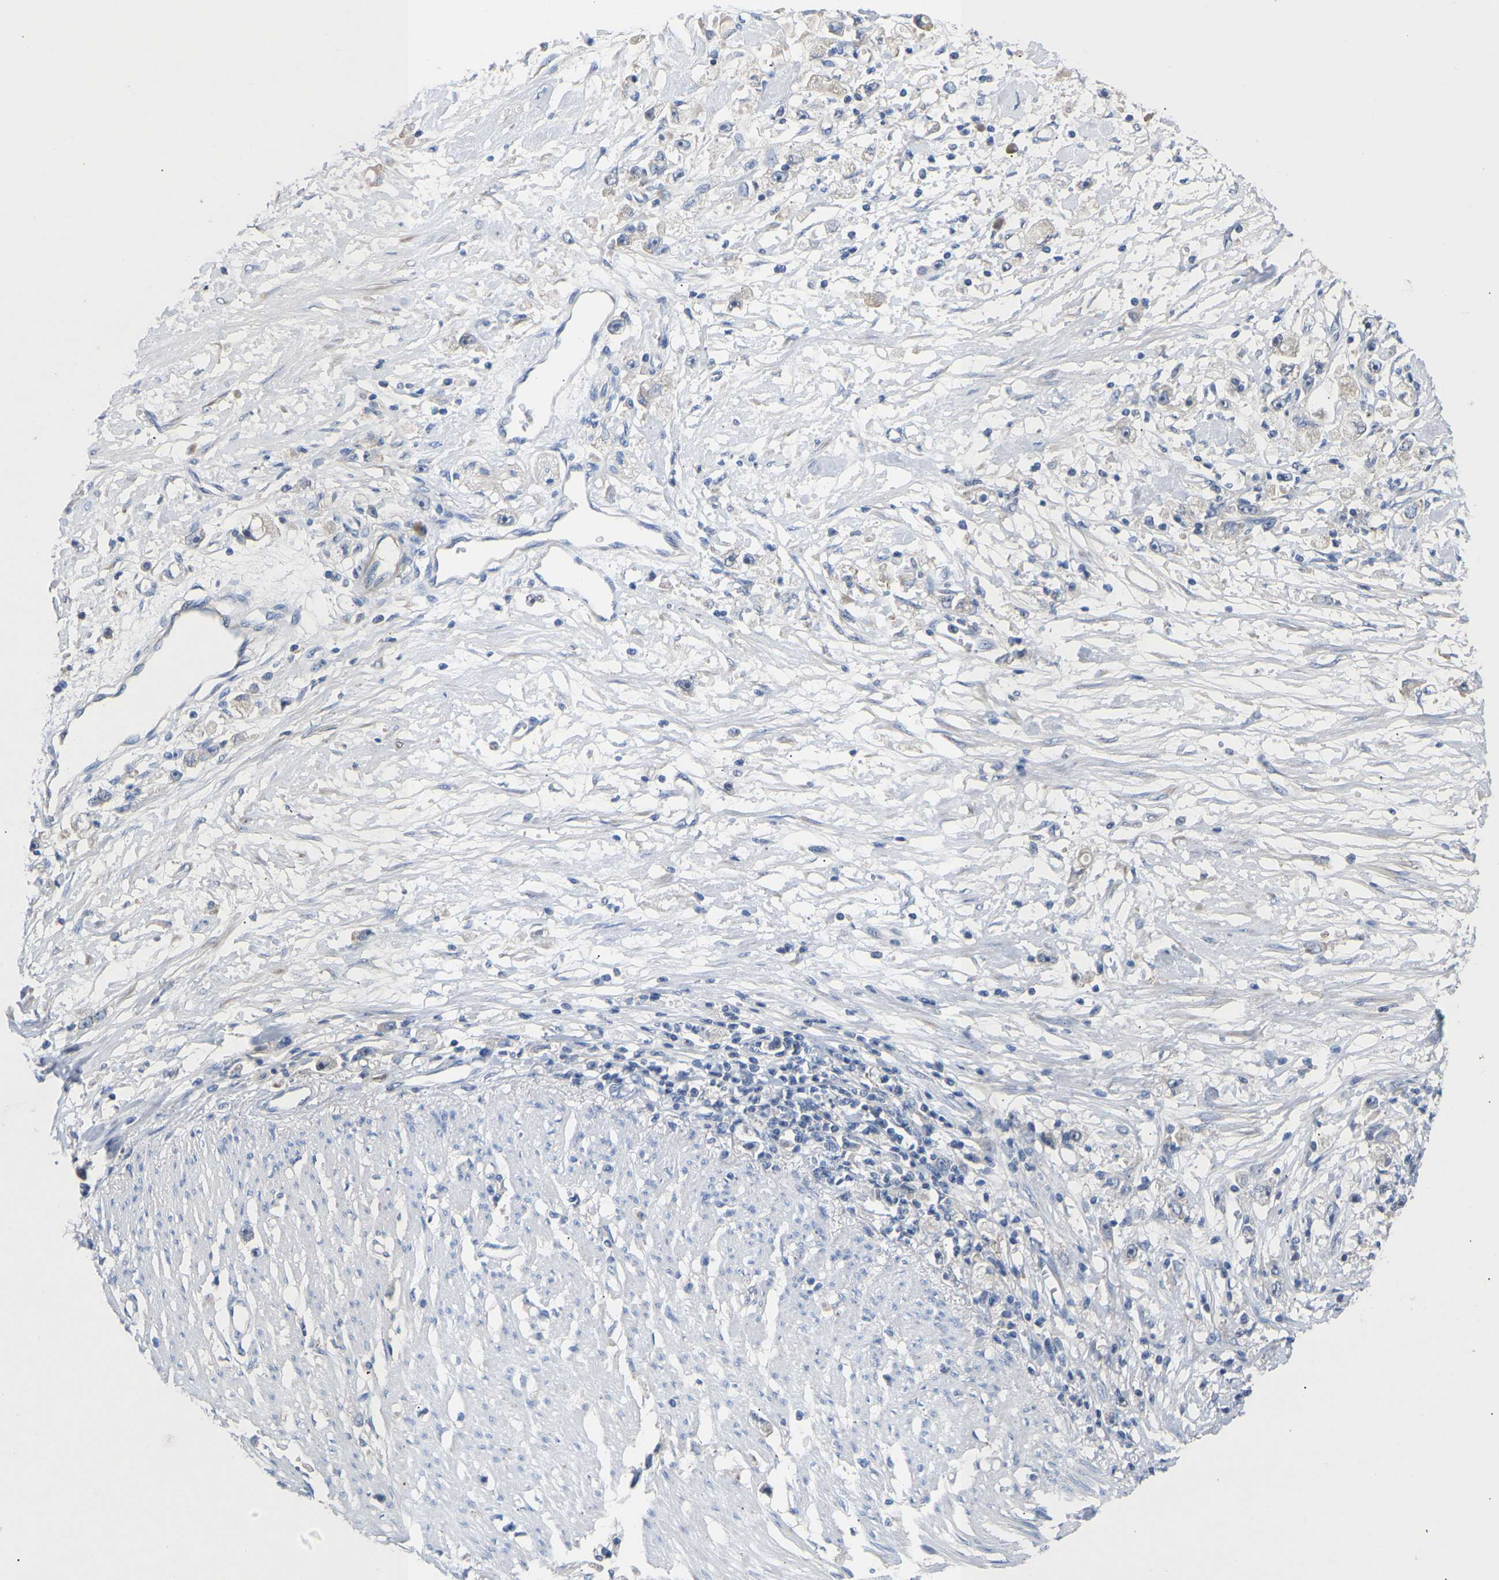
{"staining": {"intensity": "negative", "quantity": "none", "location": "none"}, "tissue": "stomach cancer", "cell_type": "Tumor cells", "image_type": "cancer", "snomed": [{"axis": "morphology", "description": "Adenocarcinoma, NOS"}, {"axis": "topography", "description": "Stomach"}], "caption": "IHC image of neoplastic tissue: stomach cancer (adenocarcinoma) stained with DAB reveals no significant protein staining in tumor cells. Brightfield microscopy of IHC stained with DAB (brown) and hematoxylin (blue), captured at high magnification.", "gene": "ABCA10", "patient": {"sex": "female", "age": 59}}